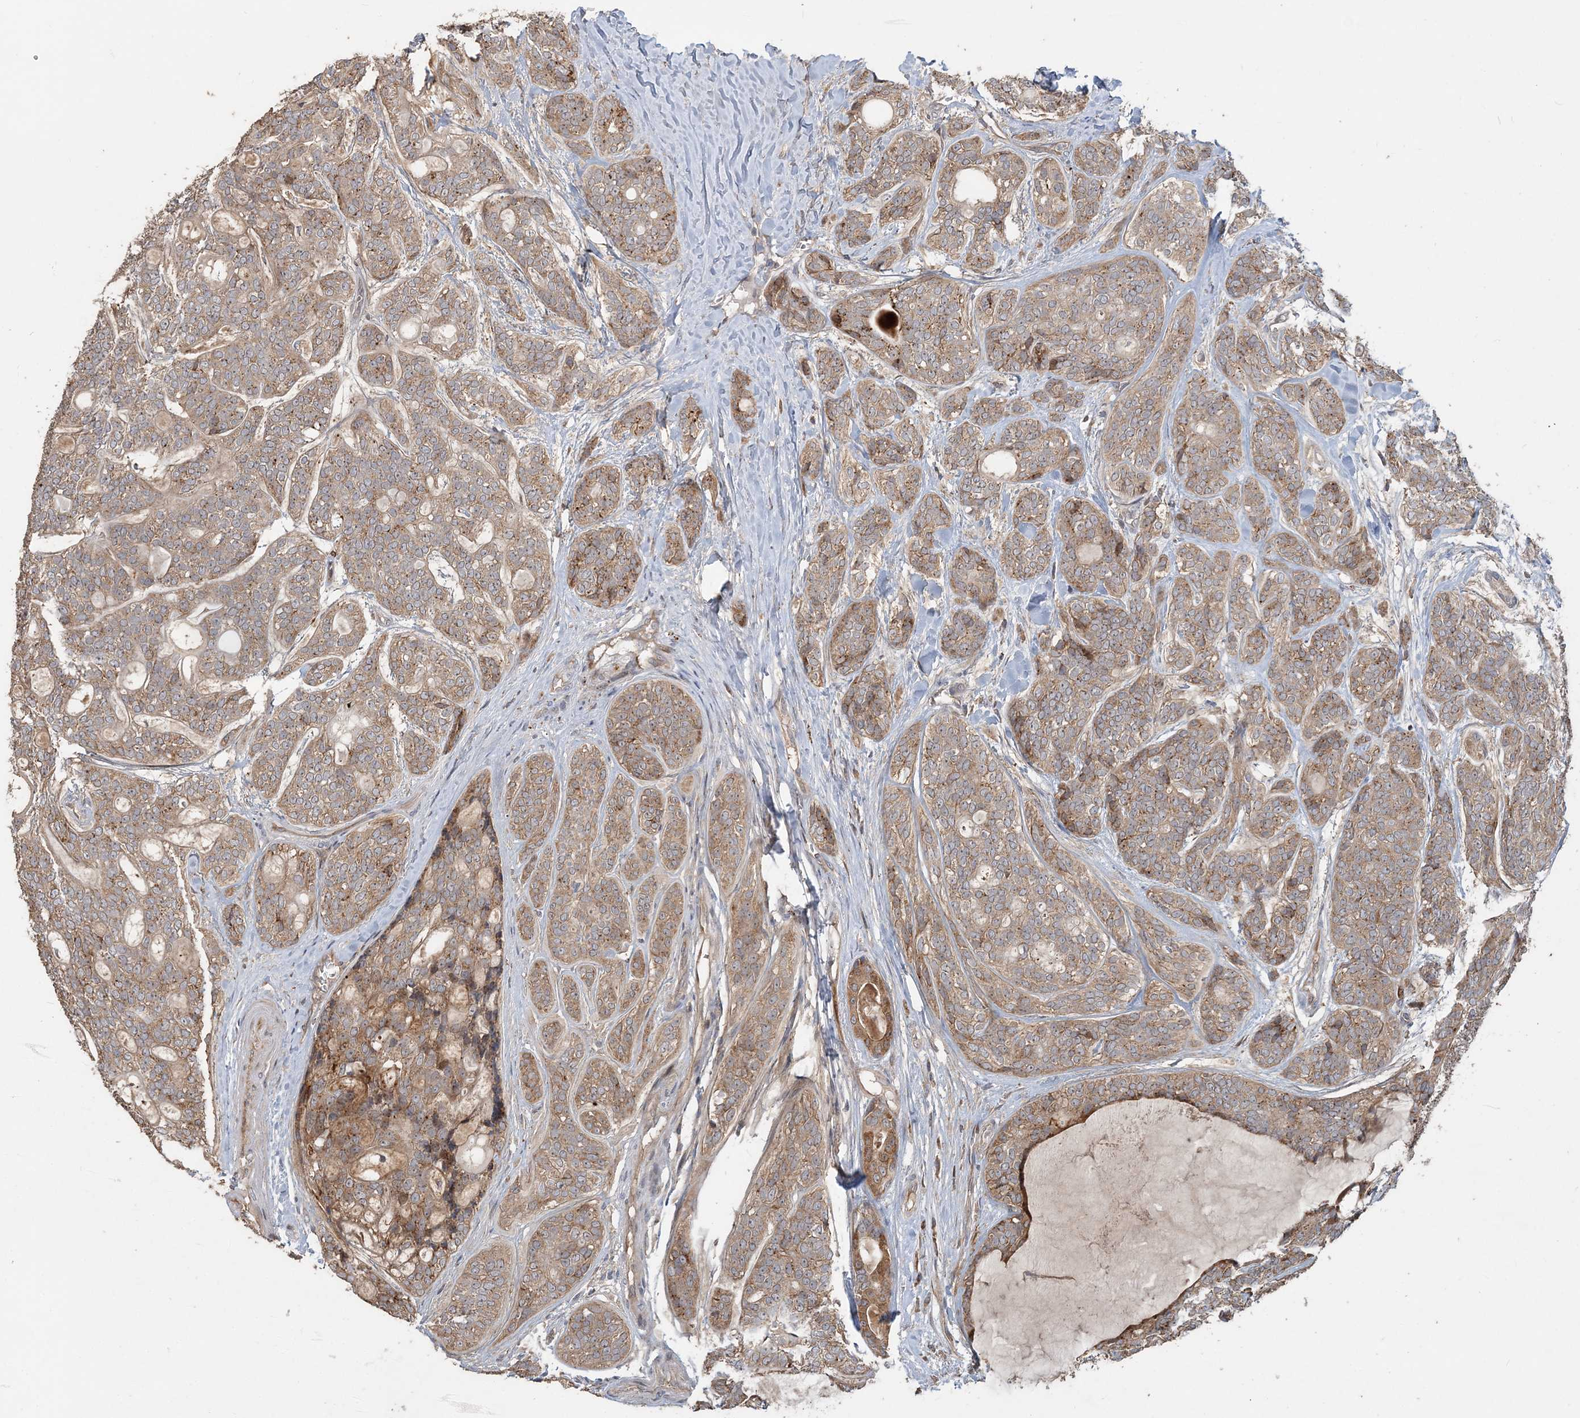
{"staining": {"intensity": "moderate", "quantity": ">75%", "location": "cytoplasmic/membranous"}, "tissue": "head and neck cancer", "cell_type": "Tumor cells", "image_type": "cancer", "snomed": [{"axis": "morphology", "description": "Adenocarcinoma, NOS"}, {"axis": "topography", "description": "Head-Neck"}], "caption": "Human head and neck adenocarcinoma stained for a protein (brown) displays moderate cytoplasmic/membranous positive staining in about >75% of tumor cells.", "gene": "TRAIP", "patient": {"sex": "male", "age": 66}}